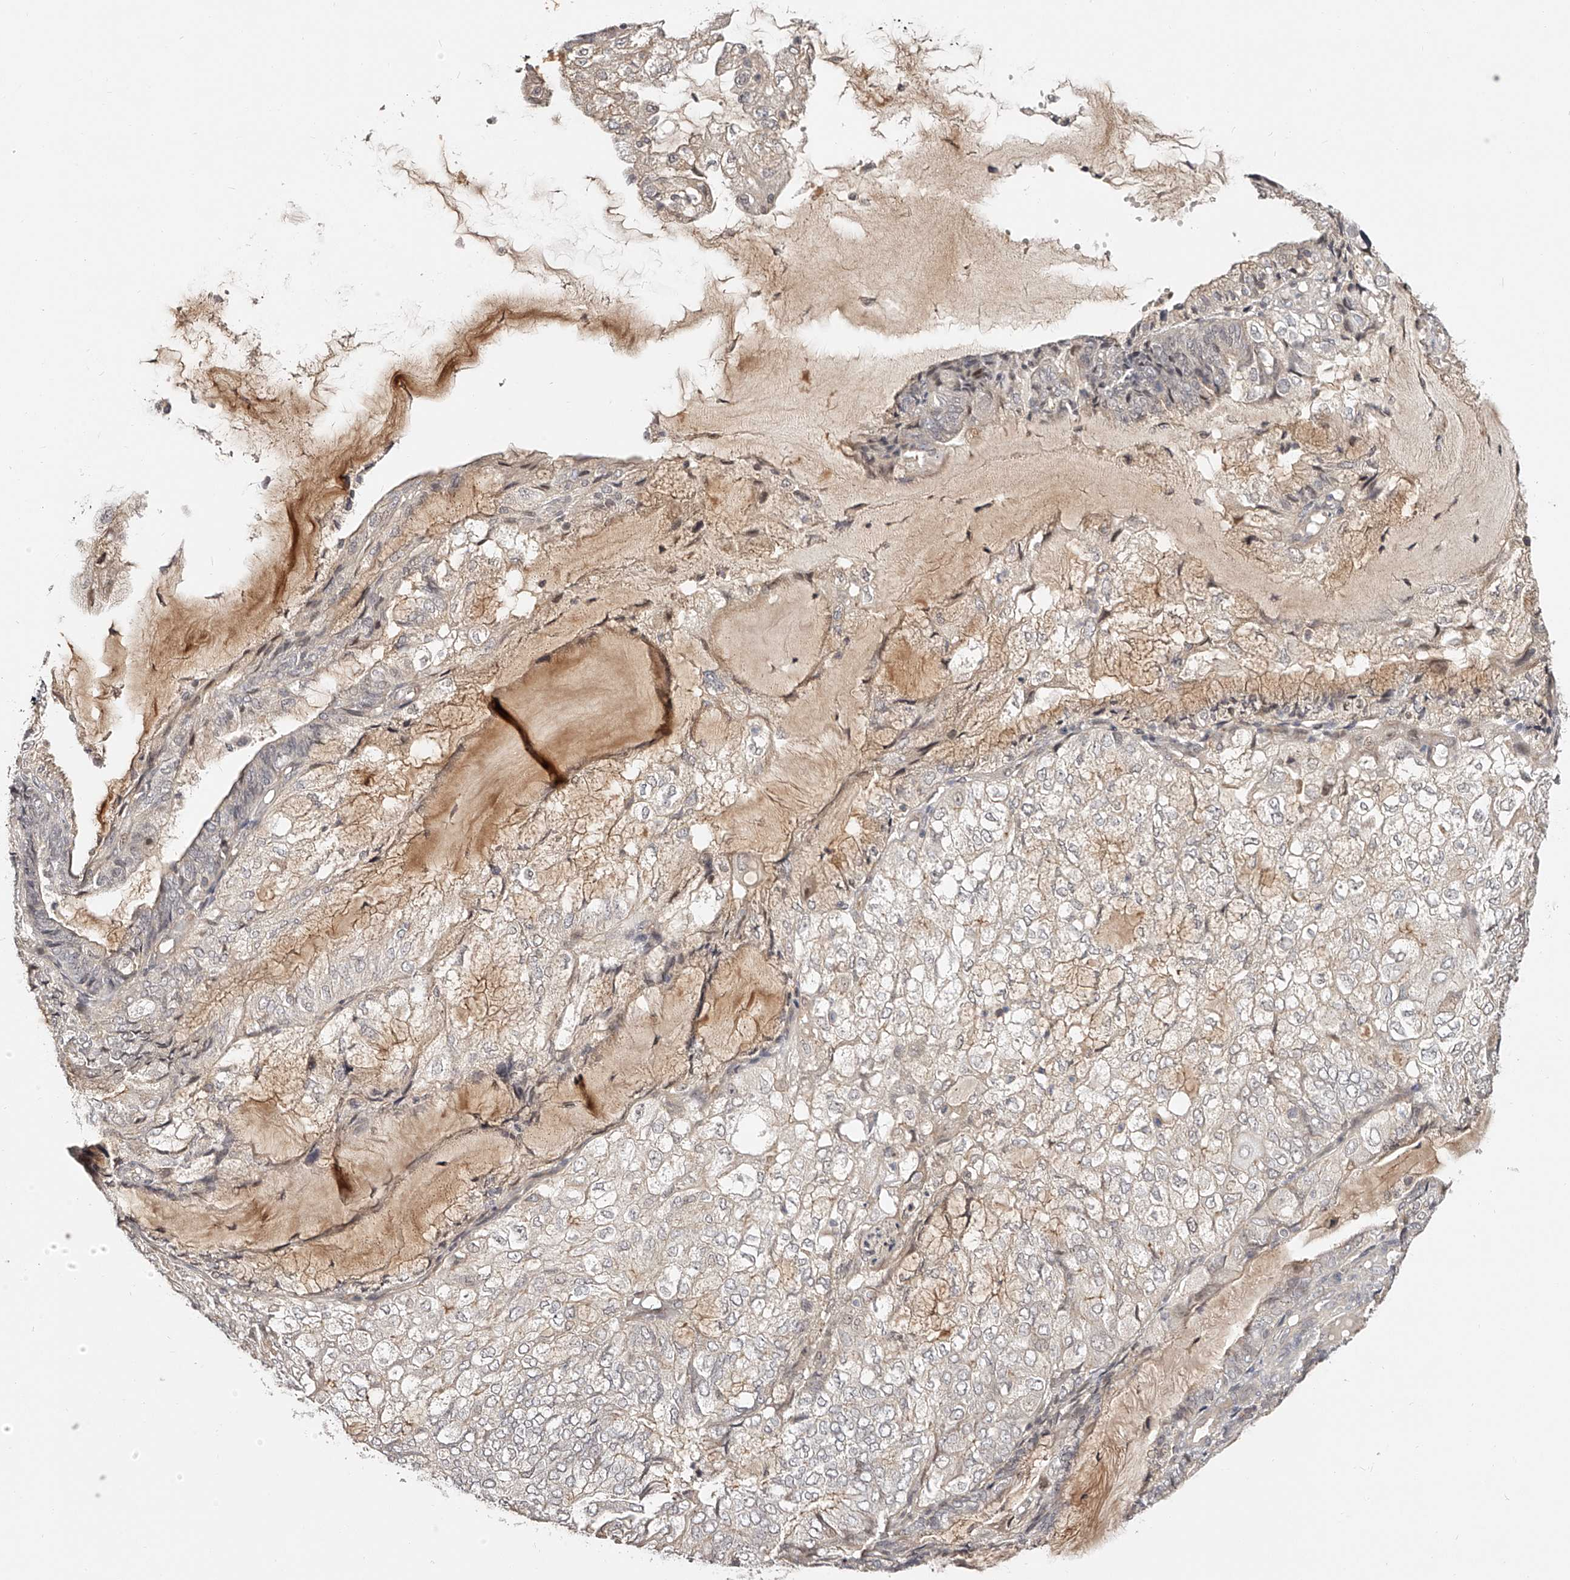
{"staining": {"intensity": "negative", "quantity": "none", "location": "none"}, "tissue": "endometrial cancer", "cell_type": "Tumor cells", "image_type": "cancer", "snomed": [{"axis": "morphology", "description": "Adenocarcinoma, NOS"}, {"axis": "topography", "description": "Endometrium"}], "caption": "Immunohistochemistry histopathology image of neoplastic tissue: human endometrial cancer (adenocarcinoma) stained with DAB (3,3'-diaminobenzidine) shows no significant protein expression in tumor cells.", "gene": "ZNF789", "patient": {"sex": "female", "age": 81}}